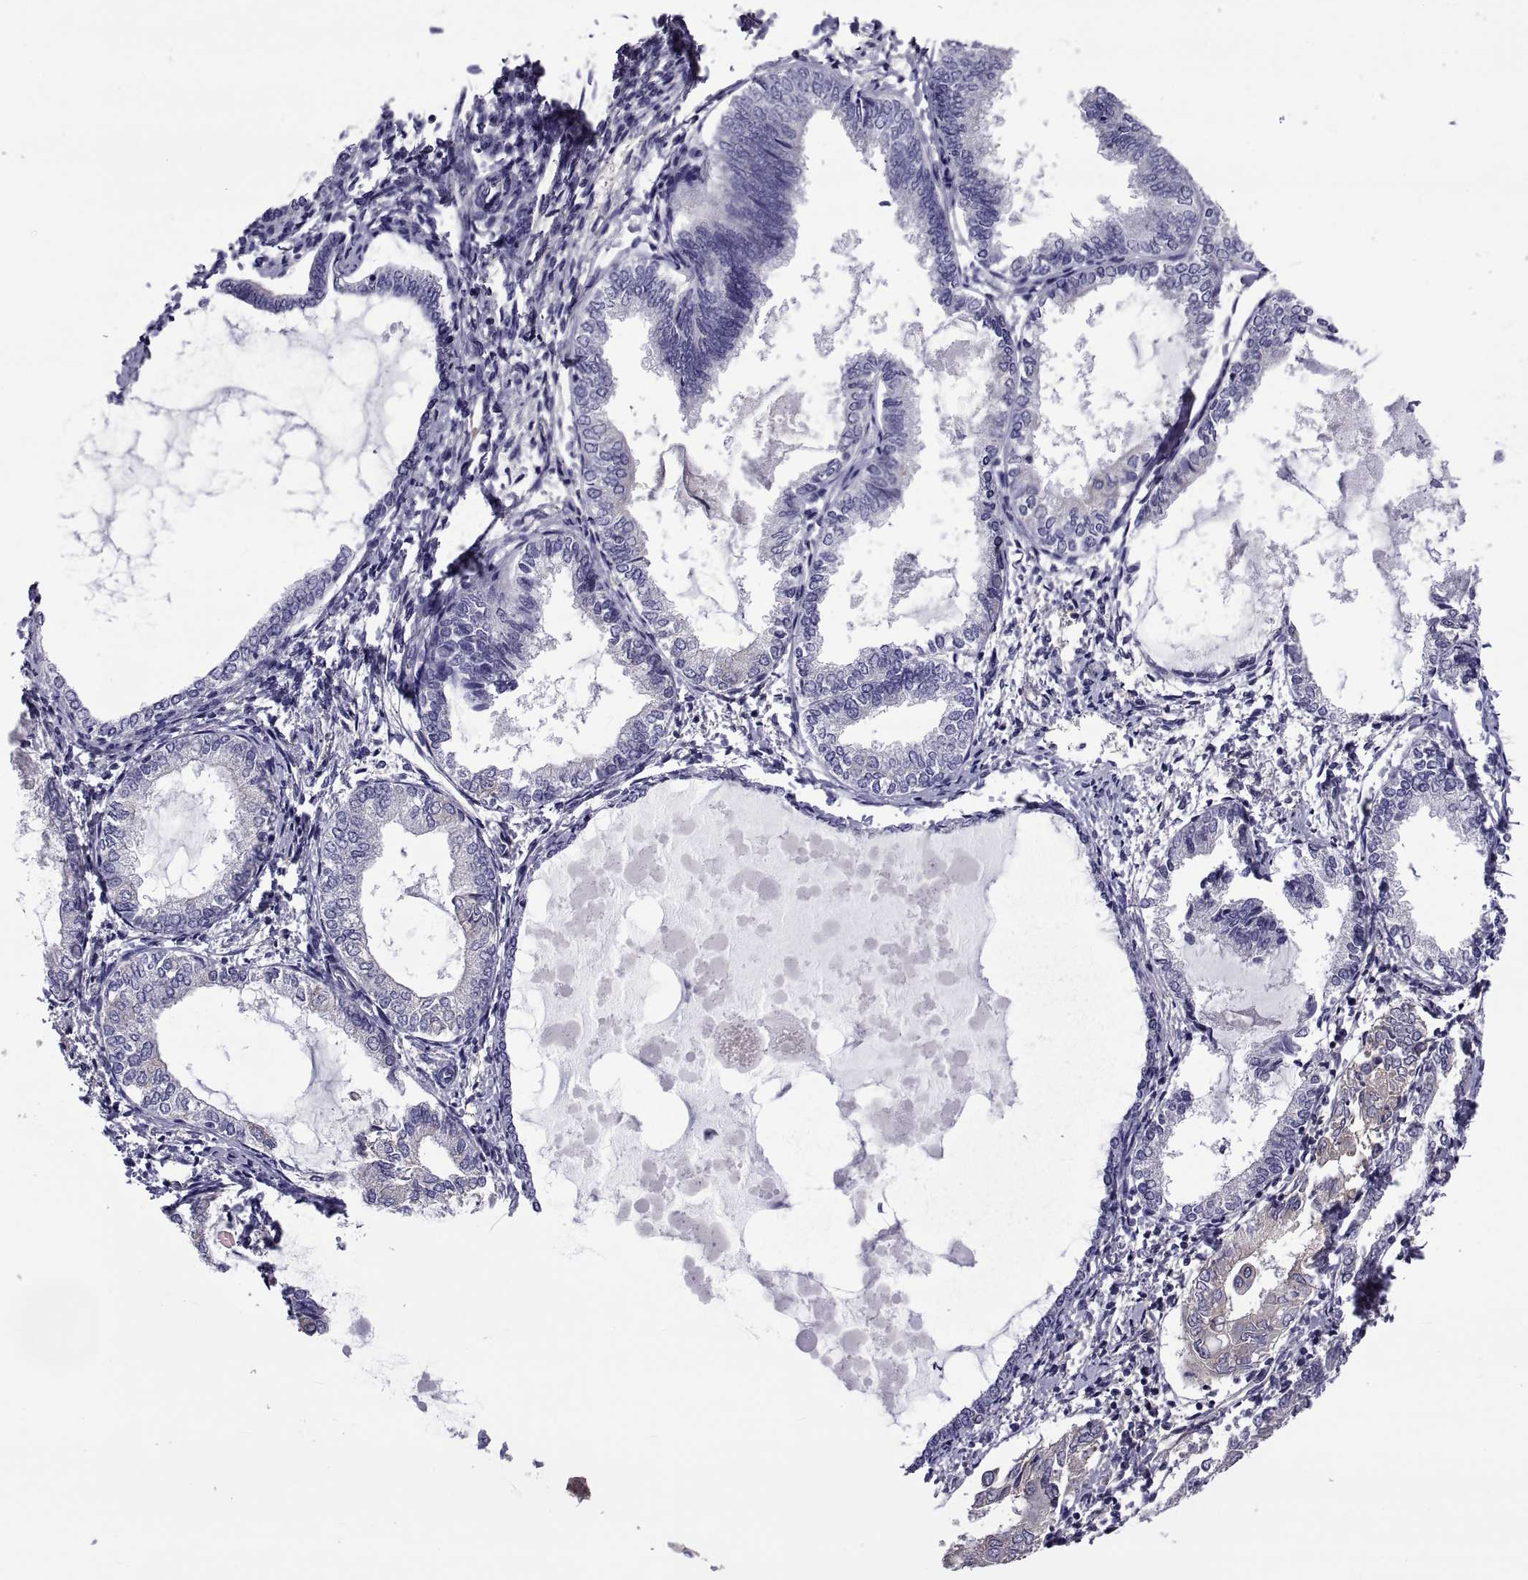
{"staining": {"intensity": "weak", "quantity": "<25%", "location": "cytoplasmic/membranous"}, "tissue": "endometrial cancer", "cell_type": "Tumor cells", "image_type": "cancer", "snomed": [{"axis": "morphology", "description": "Adenocarcinoma, NOS"}, {"axis": "topography", "description": "Endometrium"}], "caption": "Endometrial cancer stained for a protein using immunohistochemistry (IHC) shows no staining tumor cells.", "gene": "TMC3", "patient": {"sex": "female", "age": 68}}